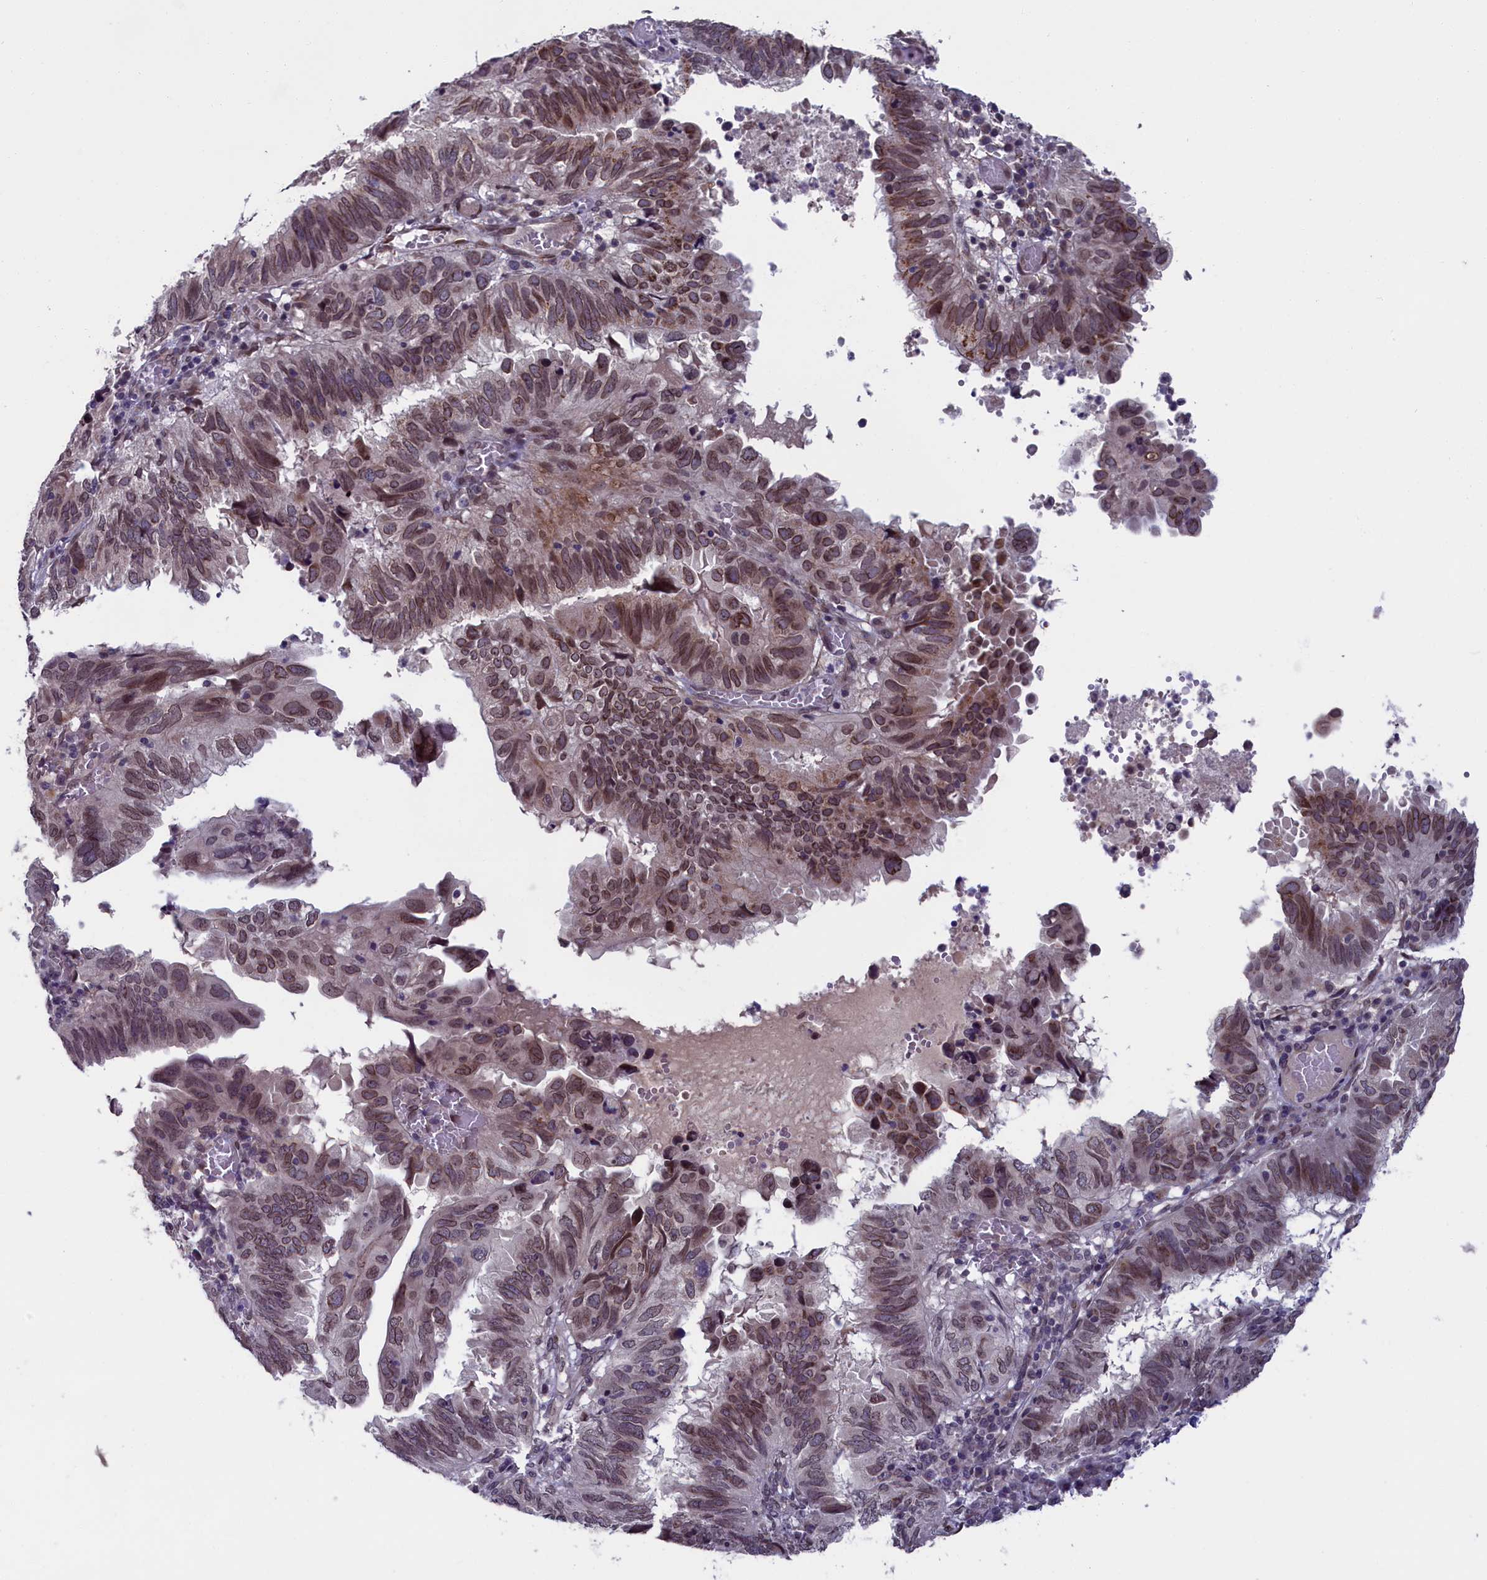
{"staining": {"intensity": "moderate", "quantity": ">75%", "location": "cytoplasmic/membranous,nuclear"}, "tissue": "endometrial cancer", "cell_type": "Tumor cells", "image_type": "cancer", "snomed": [{"axis": "morphology", "description": "Adenocarcinoma, NOS"}, {"axis": "topography", "description": "Uterus"}], "caption": "Protein staining of endometrial cancer (adenocarcinoma) tissue demonstrates moderate cytoplasmic/membranous and nuclear positivity in about >75% of tumor cells.", "gene": "GPSM1", "patient": {"sex": "female", "age": 77}}